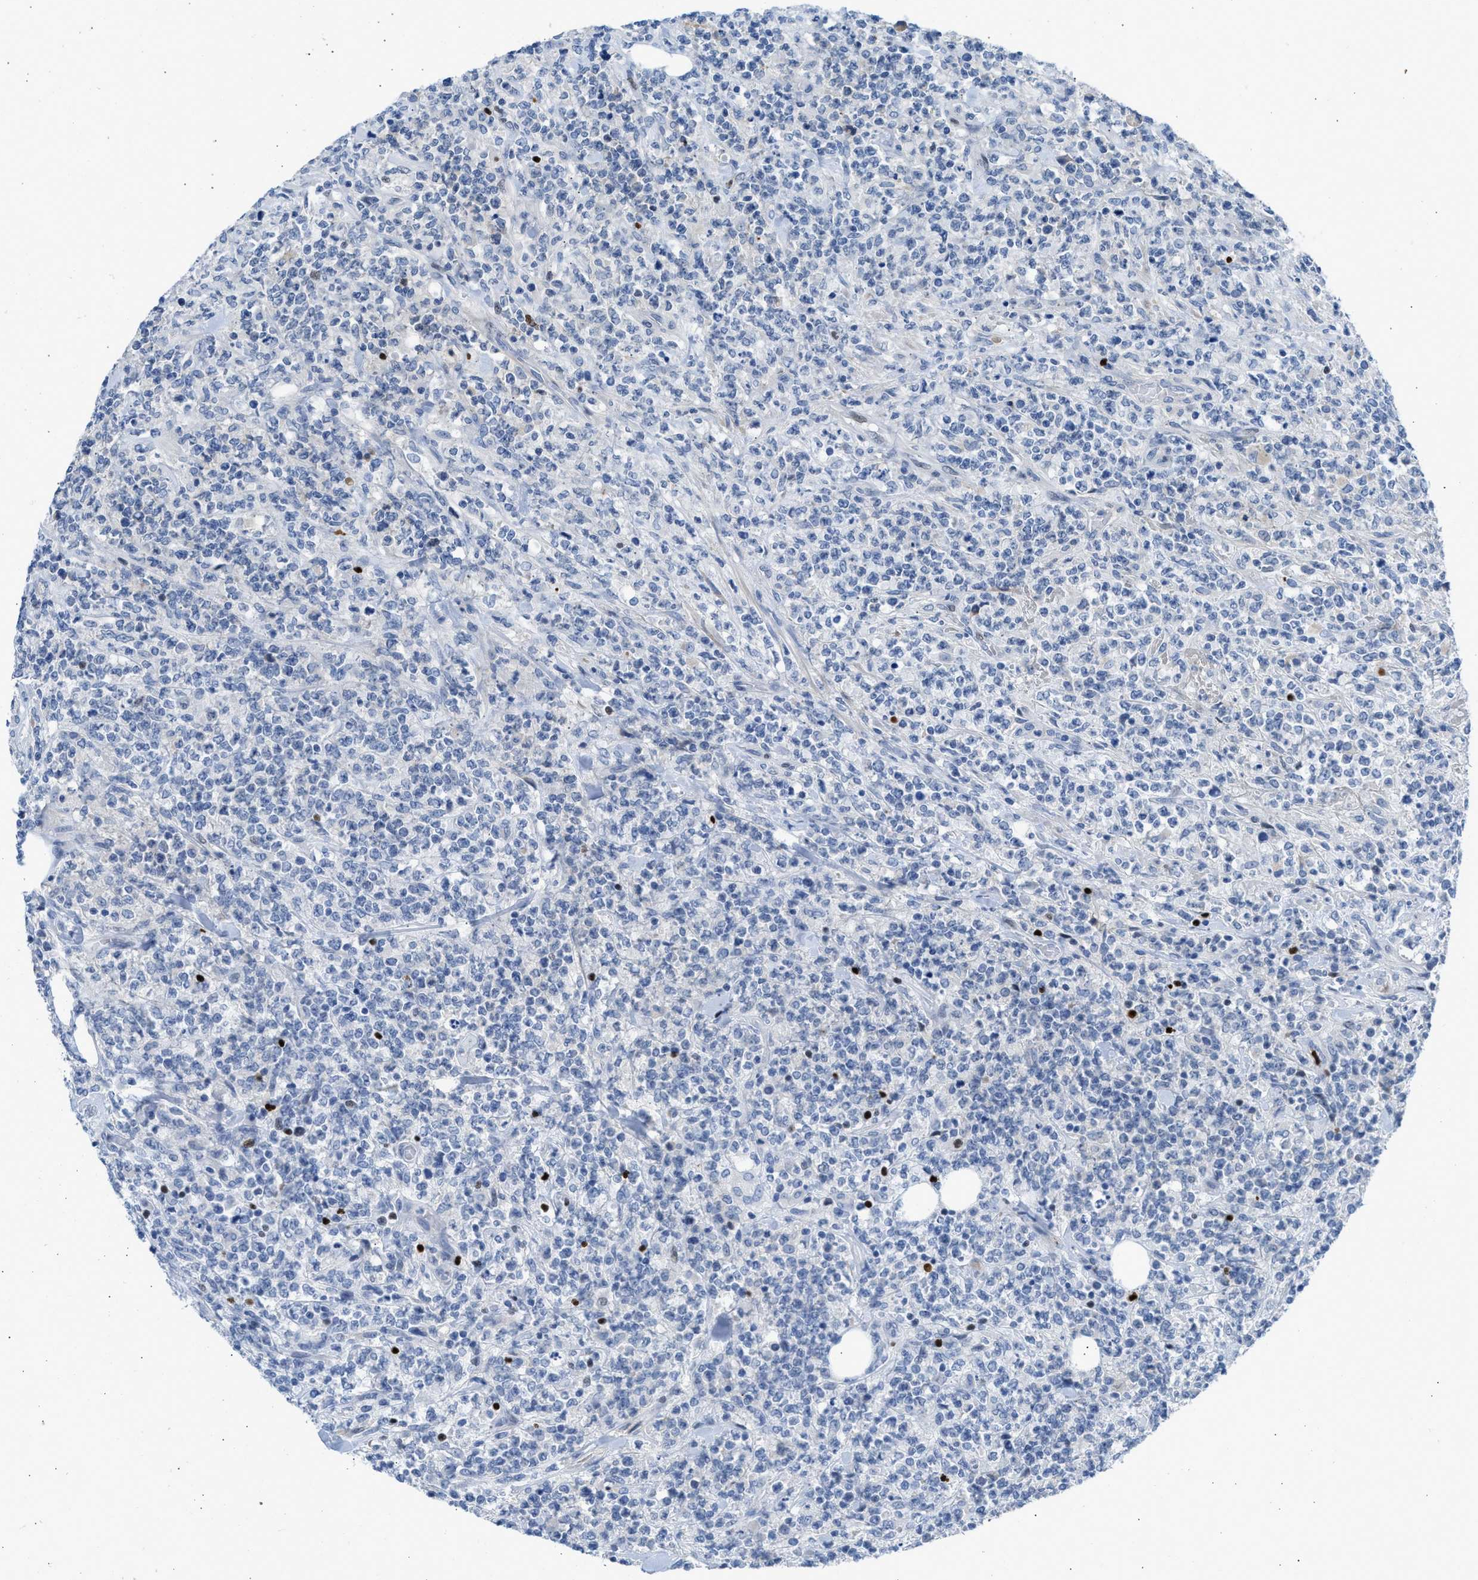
{"staining": {"intensity": "negative", "quantity": "none", "location": "none"}, "tissue": "lymphoma", "cell_type": "Tumor cells", "image_type": "cancer", "snomed": [{"axis": "morphology", "description": "Malignant lymphoma, non-Hodgkin's type, High grade"}, {"axis": "topography", "description": "Soft tissue"}], "caption": "A high-resolution micrograph shows immunohistochemistry (IHC) staining of lymphoma, which demonstrates no significant staining in tumor cells.", "gene": "LEF1", "patient": {"sex": "male", "age": 18}}